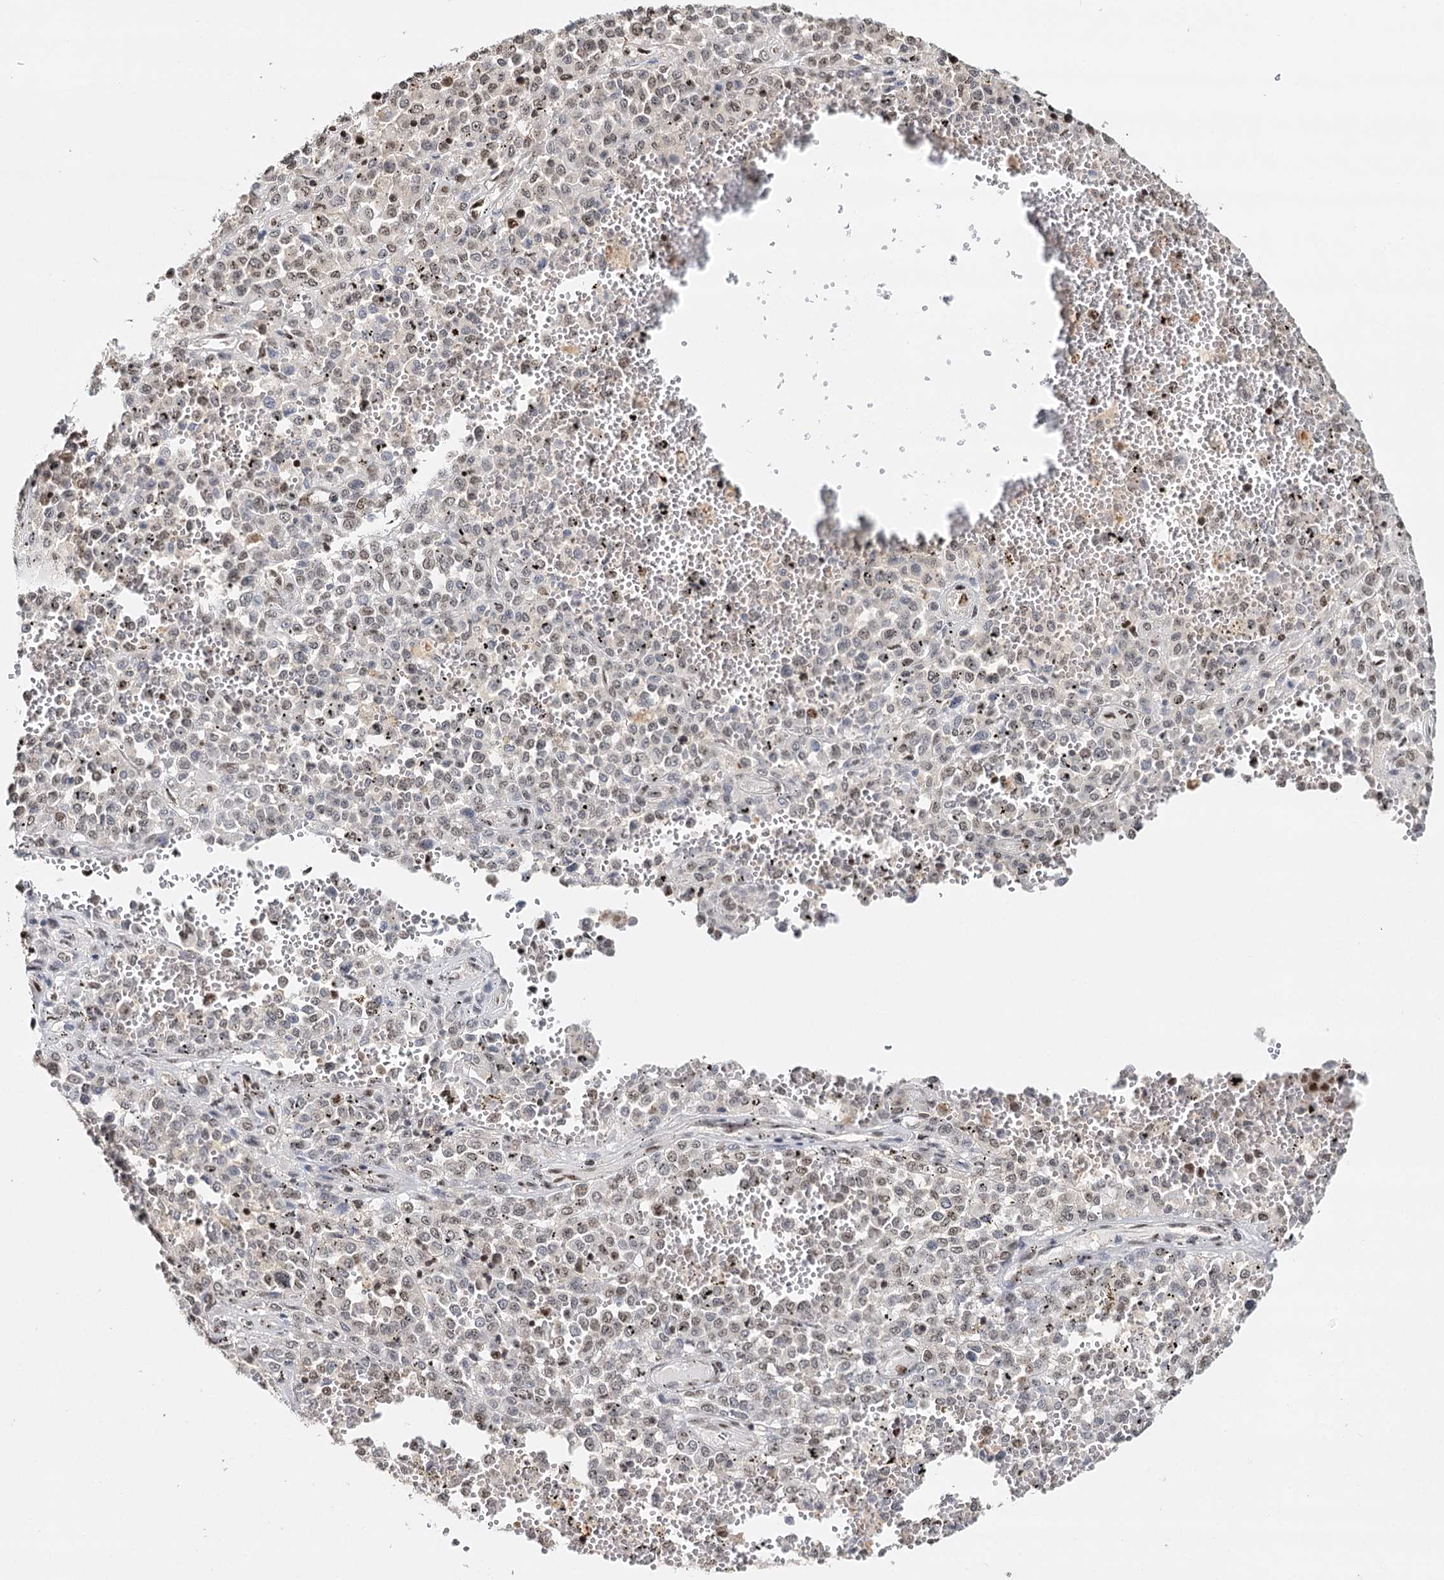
{"staining": {"intensity": "weak", "quantity": "25%-75%", "location": "nuclear"}, "tissue": "melanoma", "cell_type": "Tumor cells", "image_type": "cancer", "snomed": [{"axis": "morphology", "description": "Malignant melanoma, Metastatic site"}, {"axis": "topography", "description": "Pancreas"}], "caption": "Immunohistochemistry (IHC) (DAB (3,3'-diaminobenzidine)) staining of human melanoma demonstrates weak nuclear protein positivity in approximately 25%-75% of tumor cells.", "gene": "RPS27A", "patient": {"sex": "female", "age": 30}}